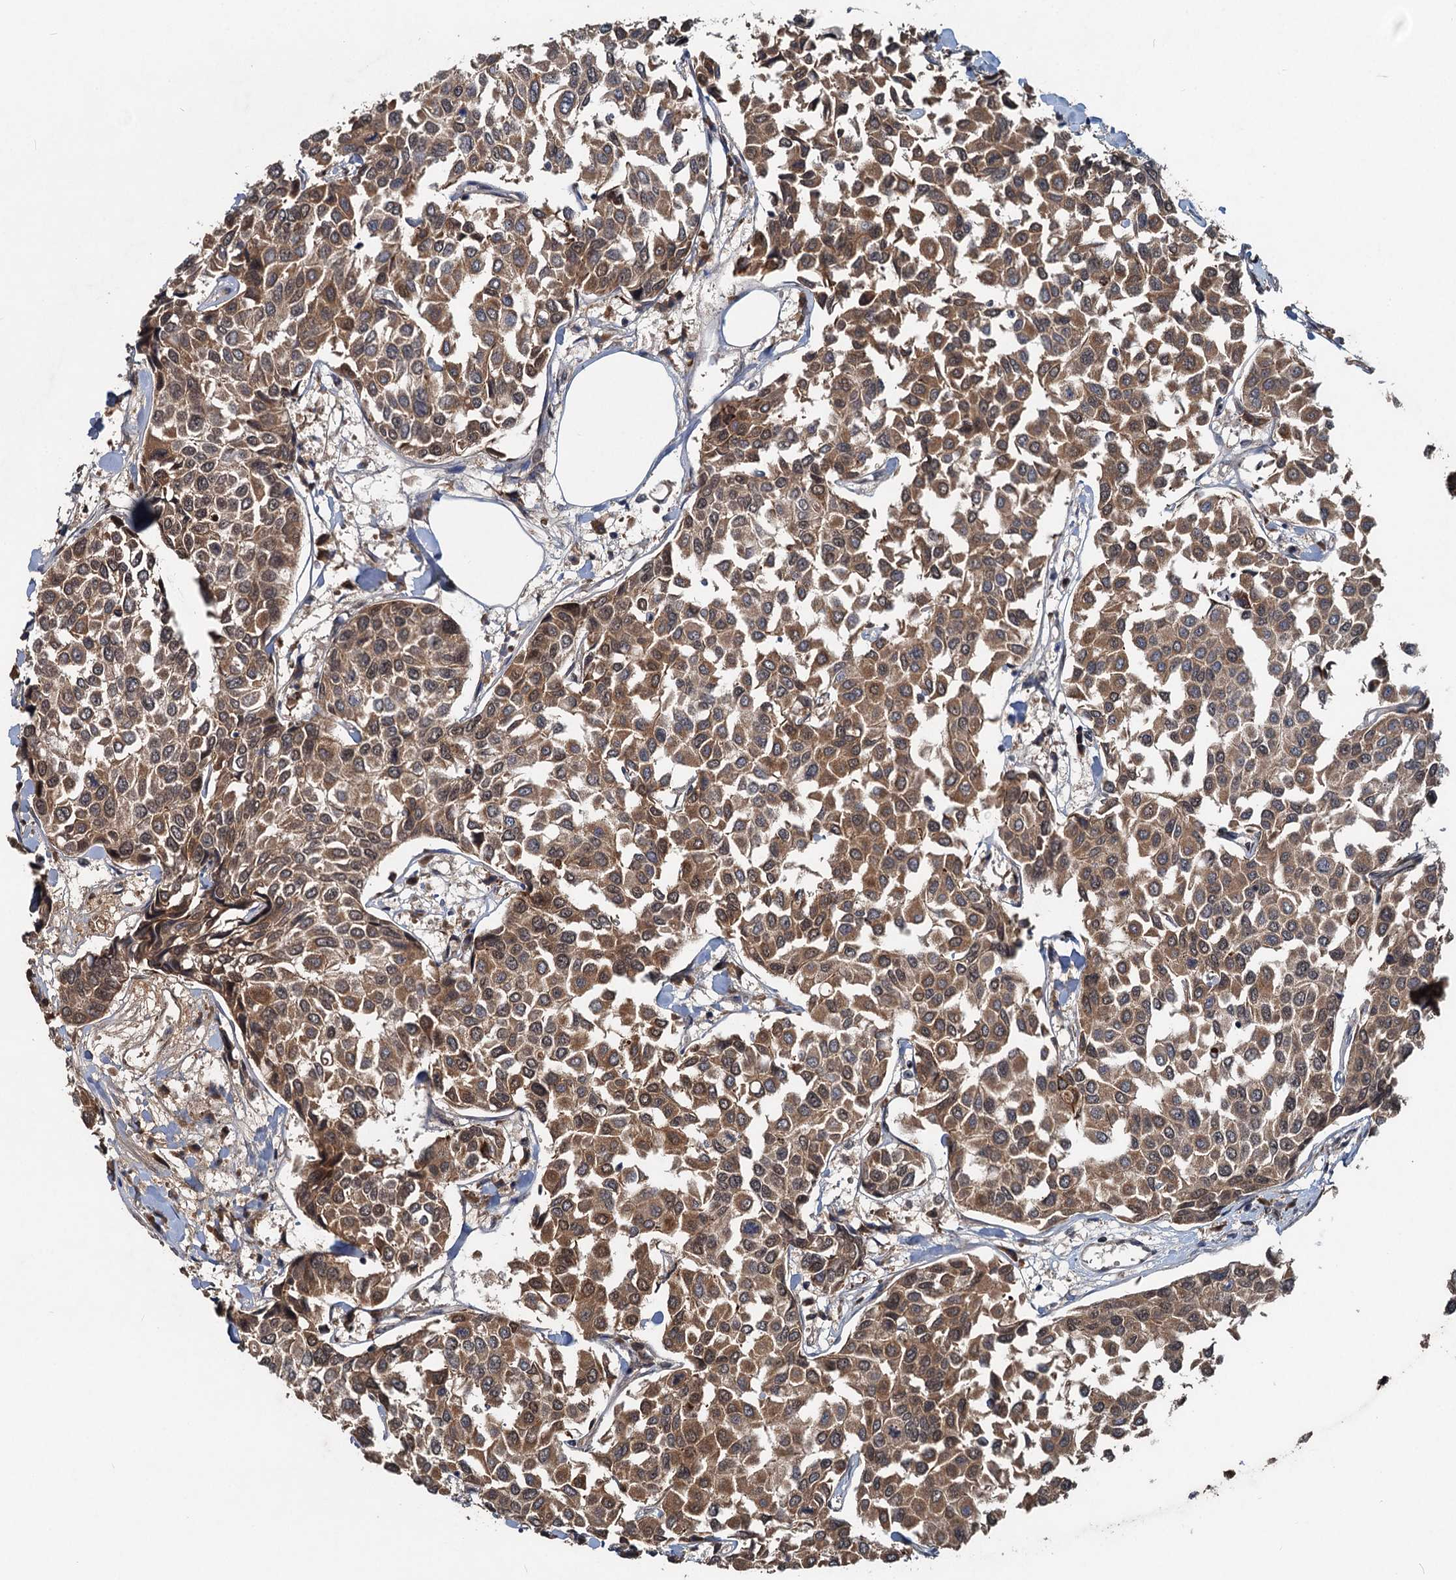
{"staining": {"intensity": "moderate", "quantity": ">75%", "location": "cytoplasmic/membranous,nuclear"}, "tissue": "breast cancer", "cell_type": "Tumor cells", "image_type": "cancer", "snomed": [{"axis": "morphology", "description": "Duct carcinoma"}, {"axis": "topography", "description": "Breast"}], "caption": "Brown immunohistochemical staining in human breast intraductal carcinoma demonstrates moderate cytoplasmic/membranous and nuclear positivity in approximately >75% of tumor cells.", "gene": "RITA1", "patient": {"sex": "female", "age": 55}}